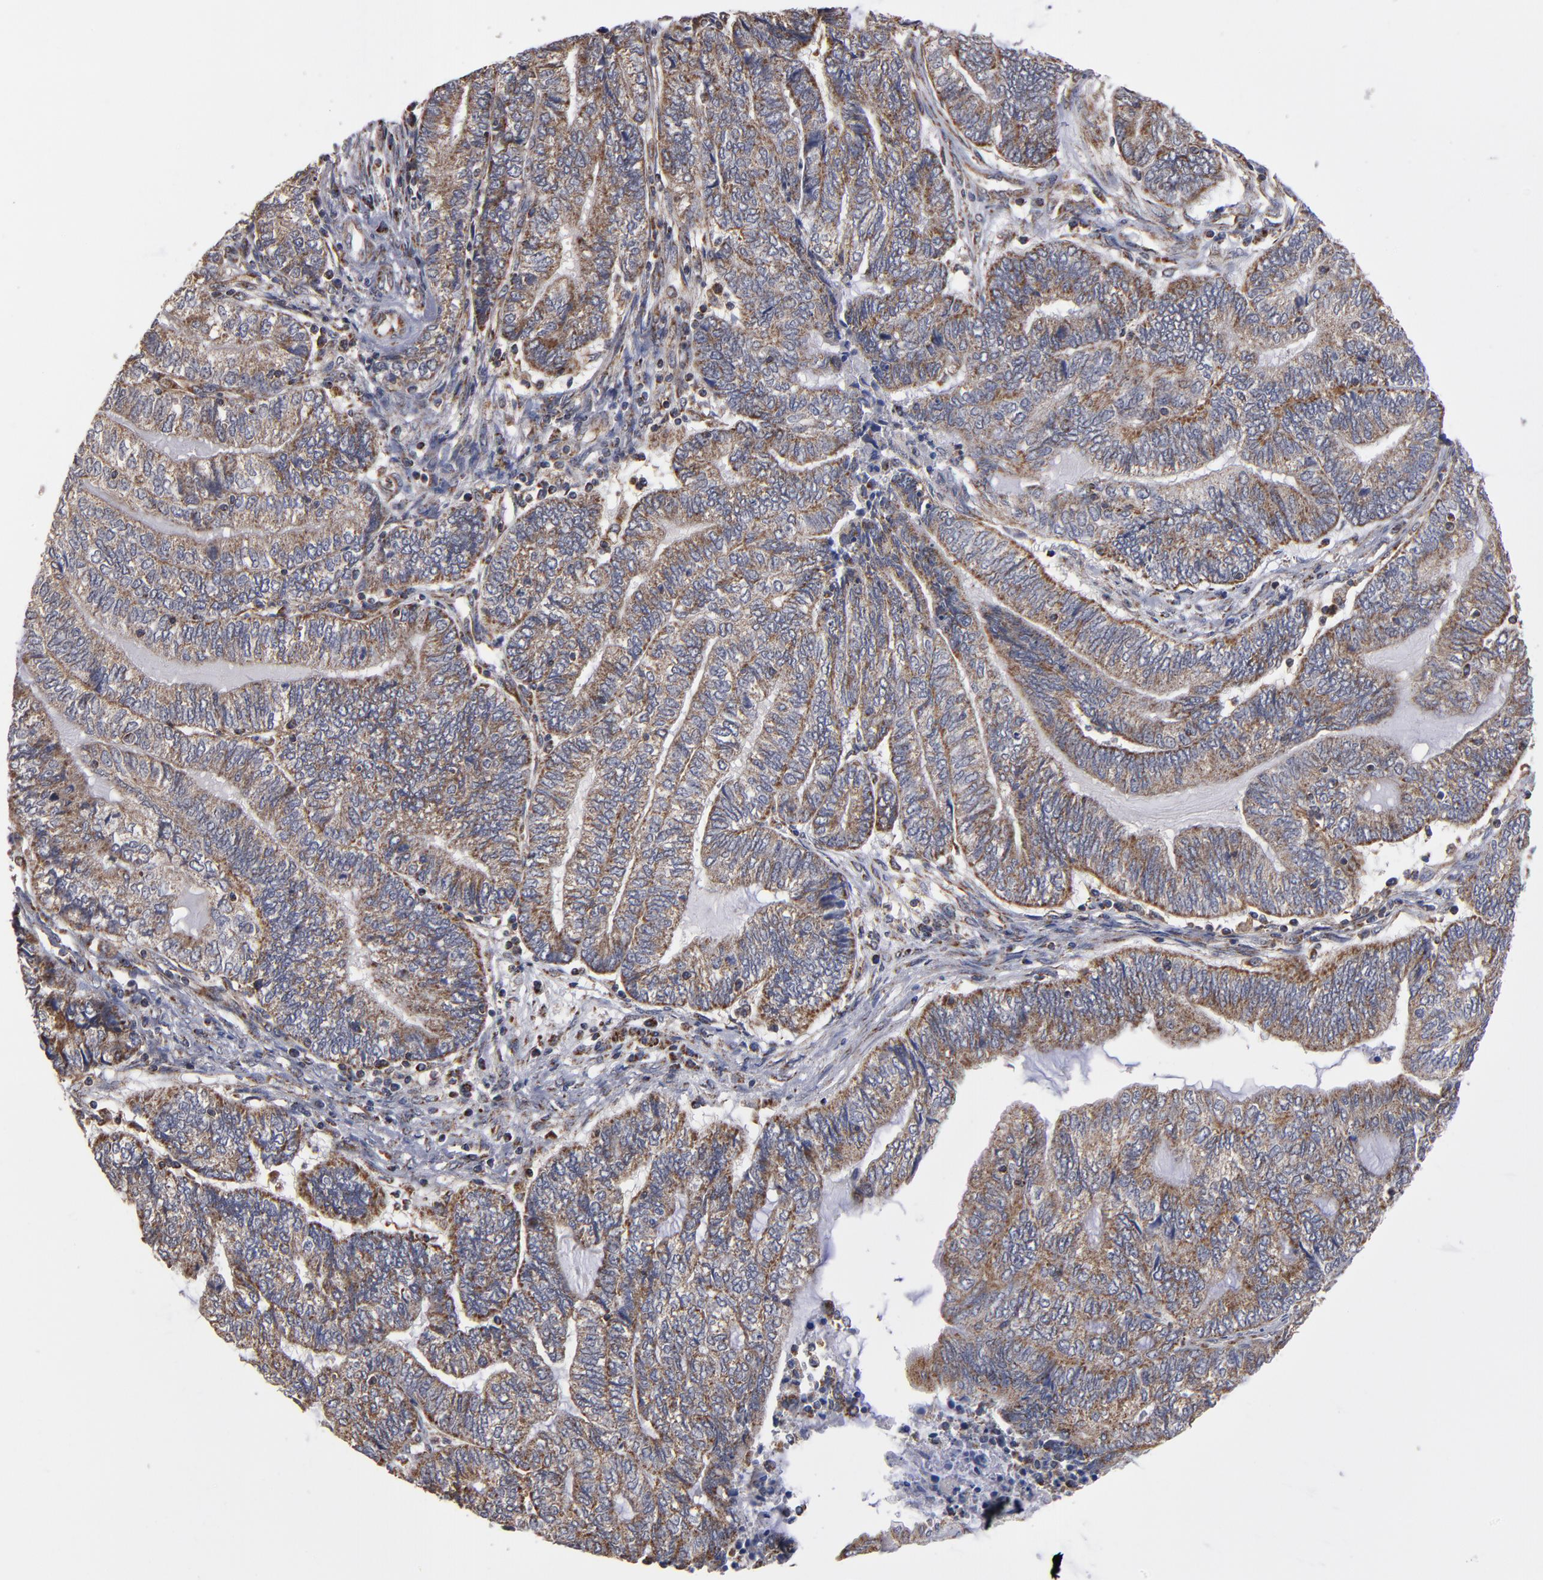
{"staining": {"intensity": "moderate", "quantity": ">75%", "location": "cytoplasmic/membranous"}, "tissue": "endometrial cancer", "cell_type": "Tumor cells", "image_type": "cancer", "snomed": [{"axis": "morphology", "description": "Adenocarcinoma, NOS"}, {"axis": "topography", "description": "Uterus"}, {"axis": "topography", "description": "Endometrium"}], "caption": "There is medium levels of moderate cytoplasmic/membranous staining in tumor cells of endometrial cancer (adenocarcinoma), as demonstrated by immunohistochemical staining (brown color).", "gene": "MIPOL1", "patient": {"sex": "female", "age": 70}}